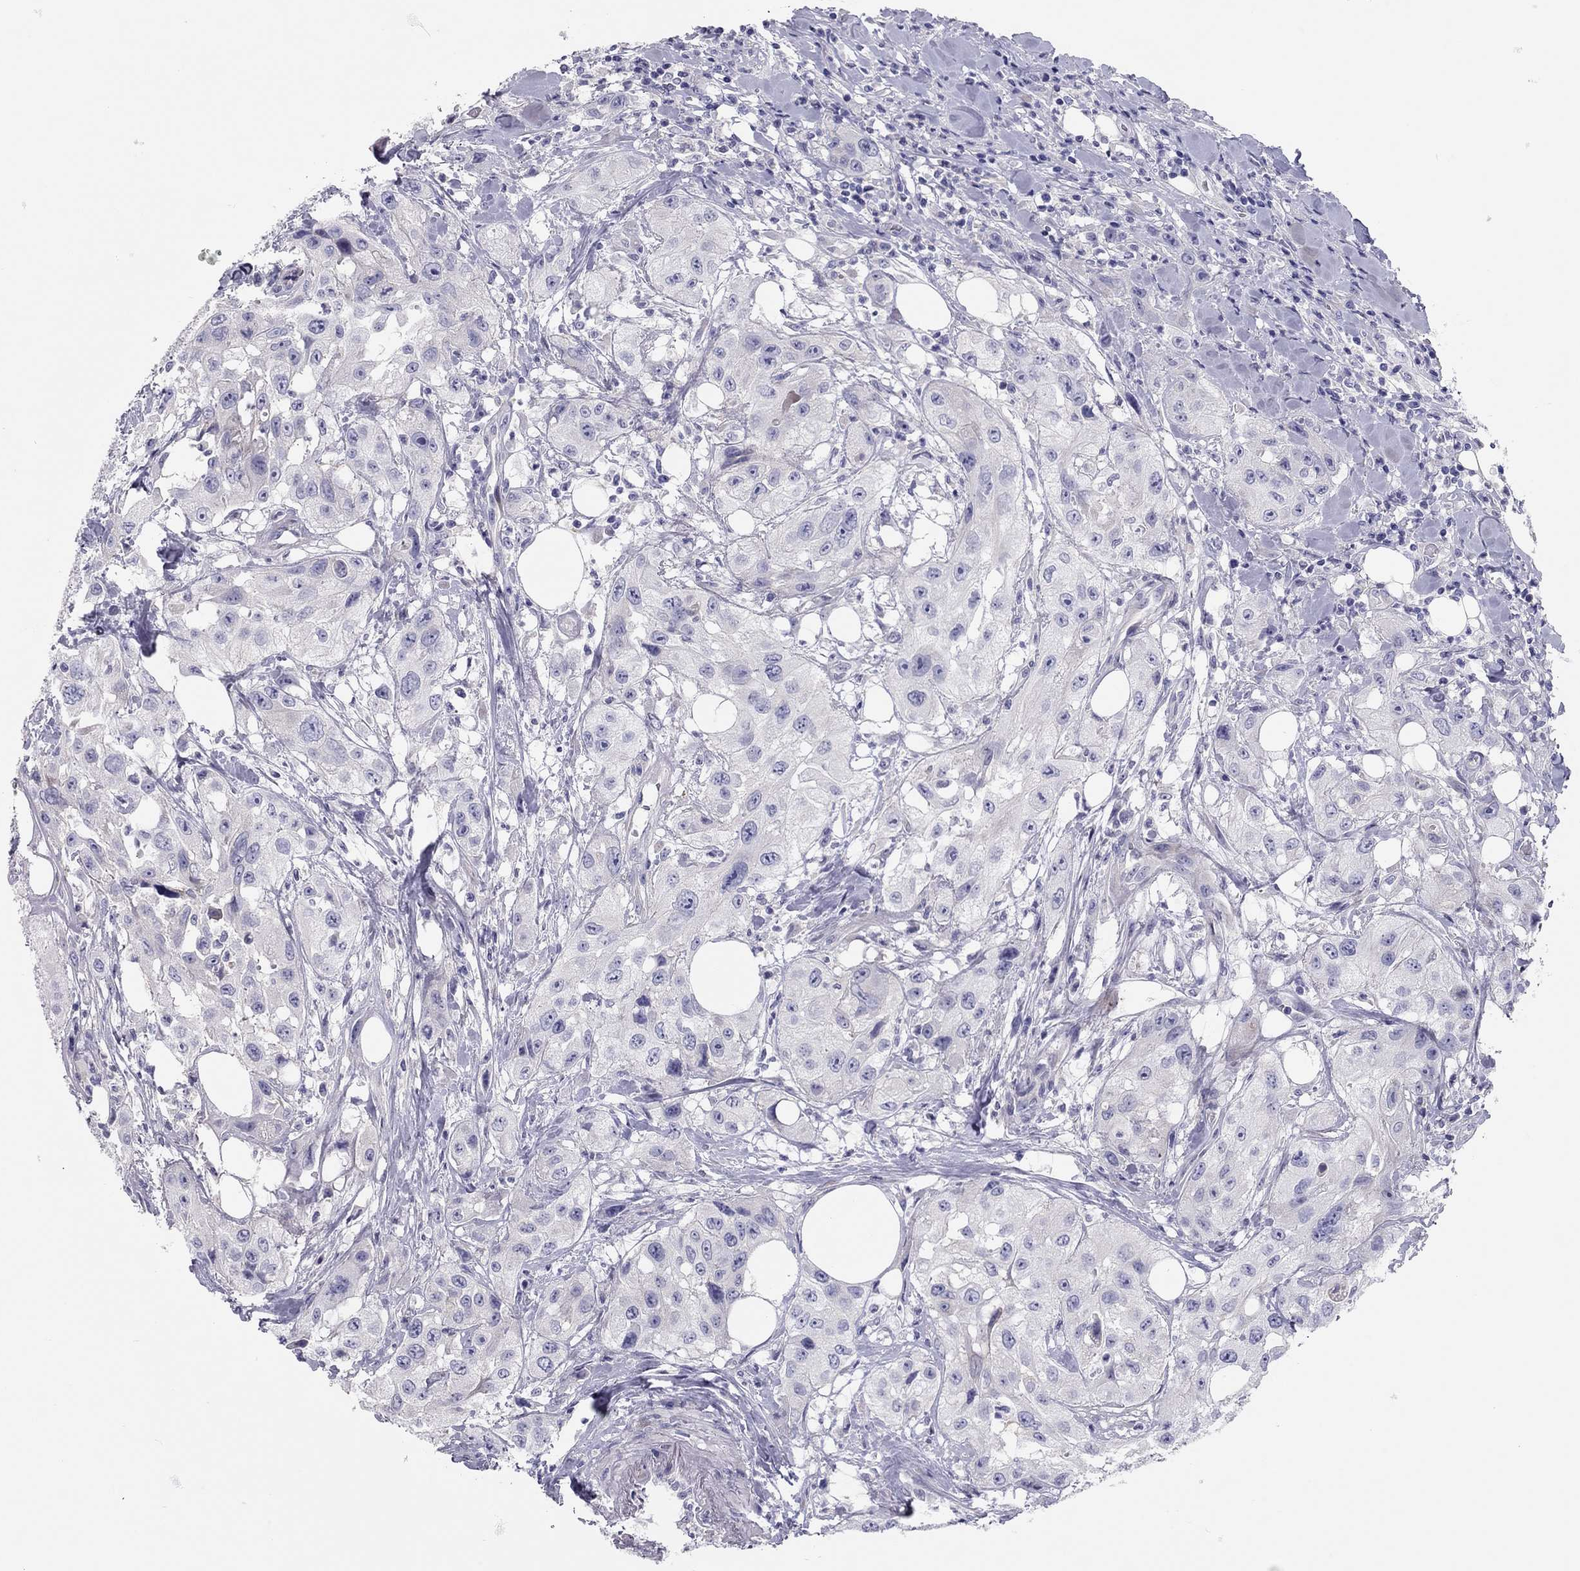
{"staining": {"intensity": "negative", "quantity": "none", "location": "none"}, "tissue": "urothelial cancer", "cell_type": "Tumor cells", "image_type": "cancer", "snomed": [{"axis": "morphology", "description": "Urothelial carcinoma, High grade"}, {"axis": "topography", "description": "Urinary bladder"}], "caption": "The photomicrograph reveals no significant positivity in tumor cells of urothelial cancer.", "gene": "SCARB1", "patient": {"sex": "male", "age": 79}}